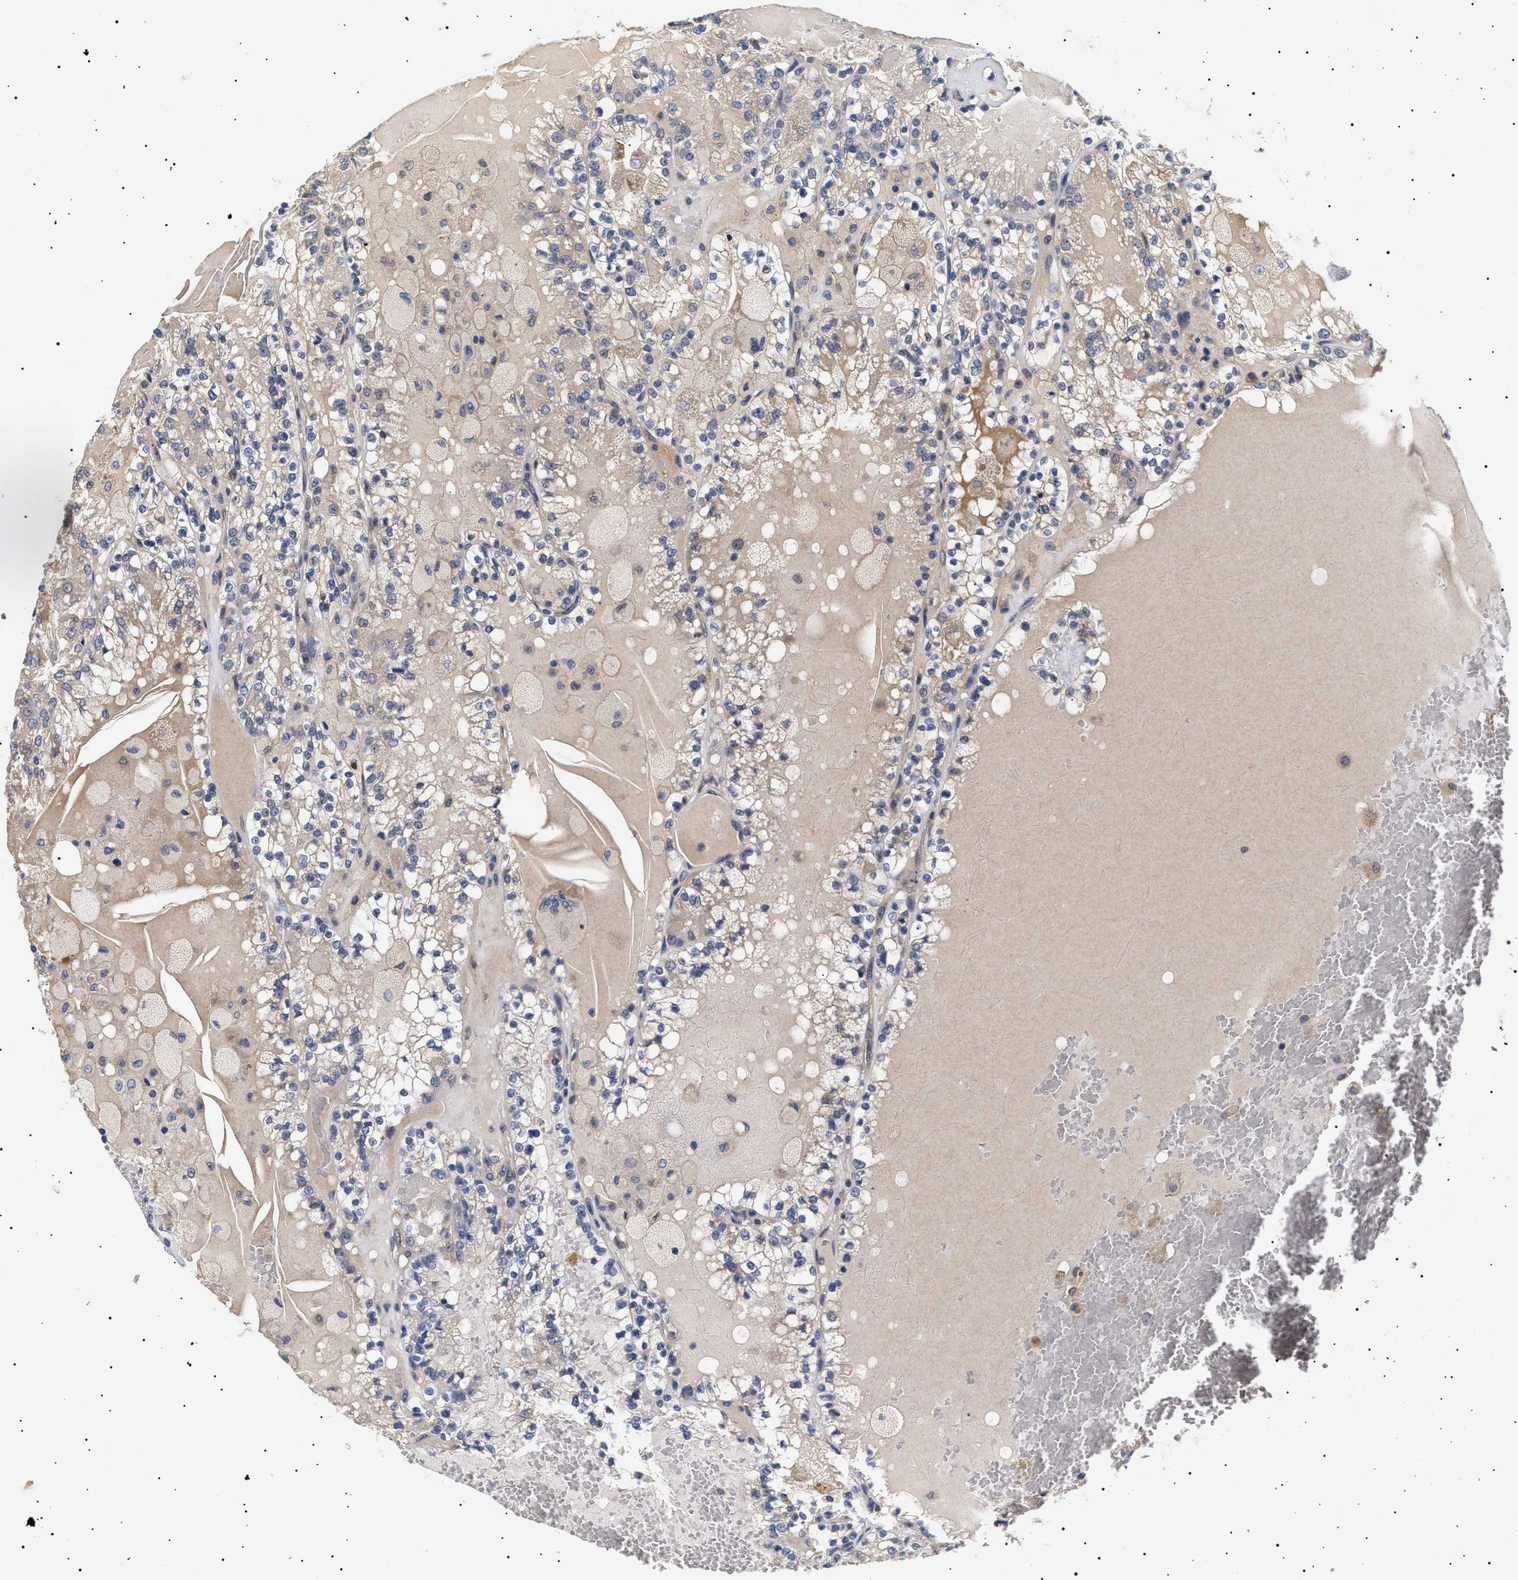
{"staining": {"intensity": "weak", "quantity": "<25%", "location": "cytoplasmic/membranous"}, "tissue": "renal cancer", "cell_type": "Tumor cells", "image_type": "cancer", "snomed": [{"axis": "morphology", "description": "Adenocarcinoma, NOS"}, {"axis": "topography", "description": "Kidney"}], "caption": "This is a image of IHC staining of renal cancer (adenocarcinoma), which shows no positivity in tumor cells. The staining is performed using DAB (3,3'-diaminobenzidine) brown chromogen with nuclei counter-stained in using hematoxylin.", "gene": "KRBA1", "patient": {"sex": "female", "age": 56}}